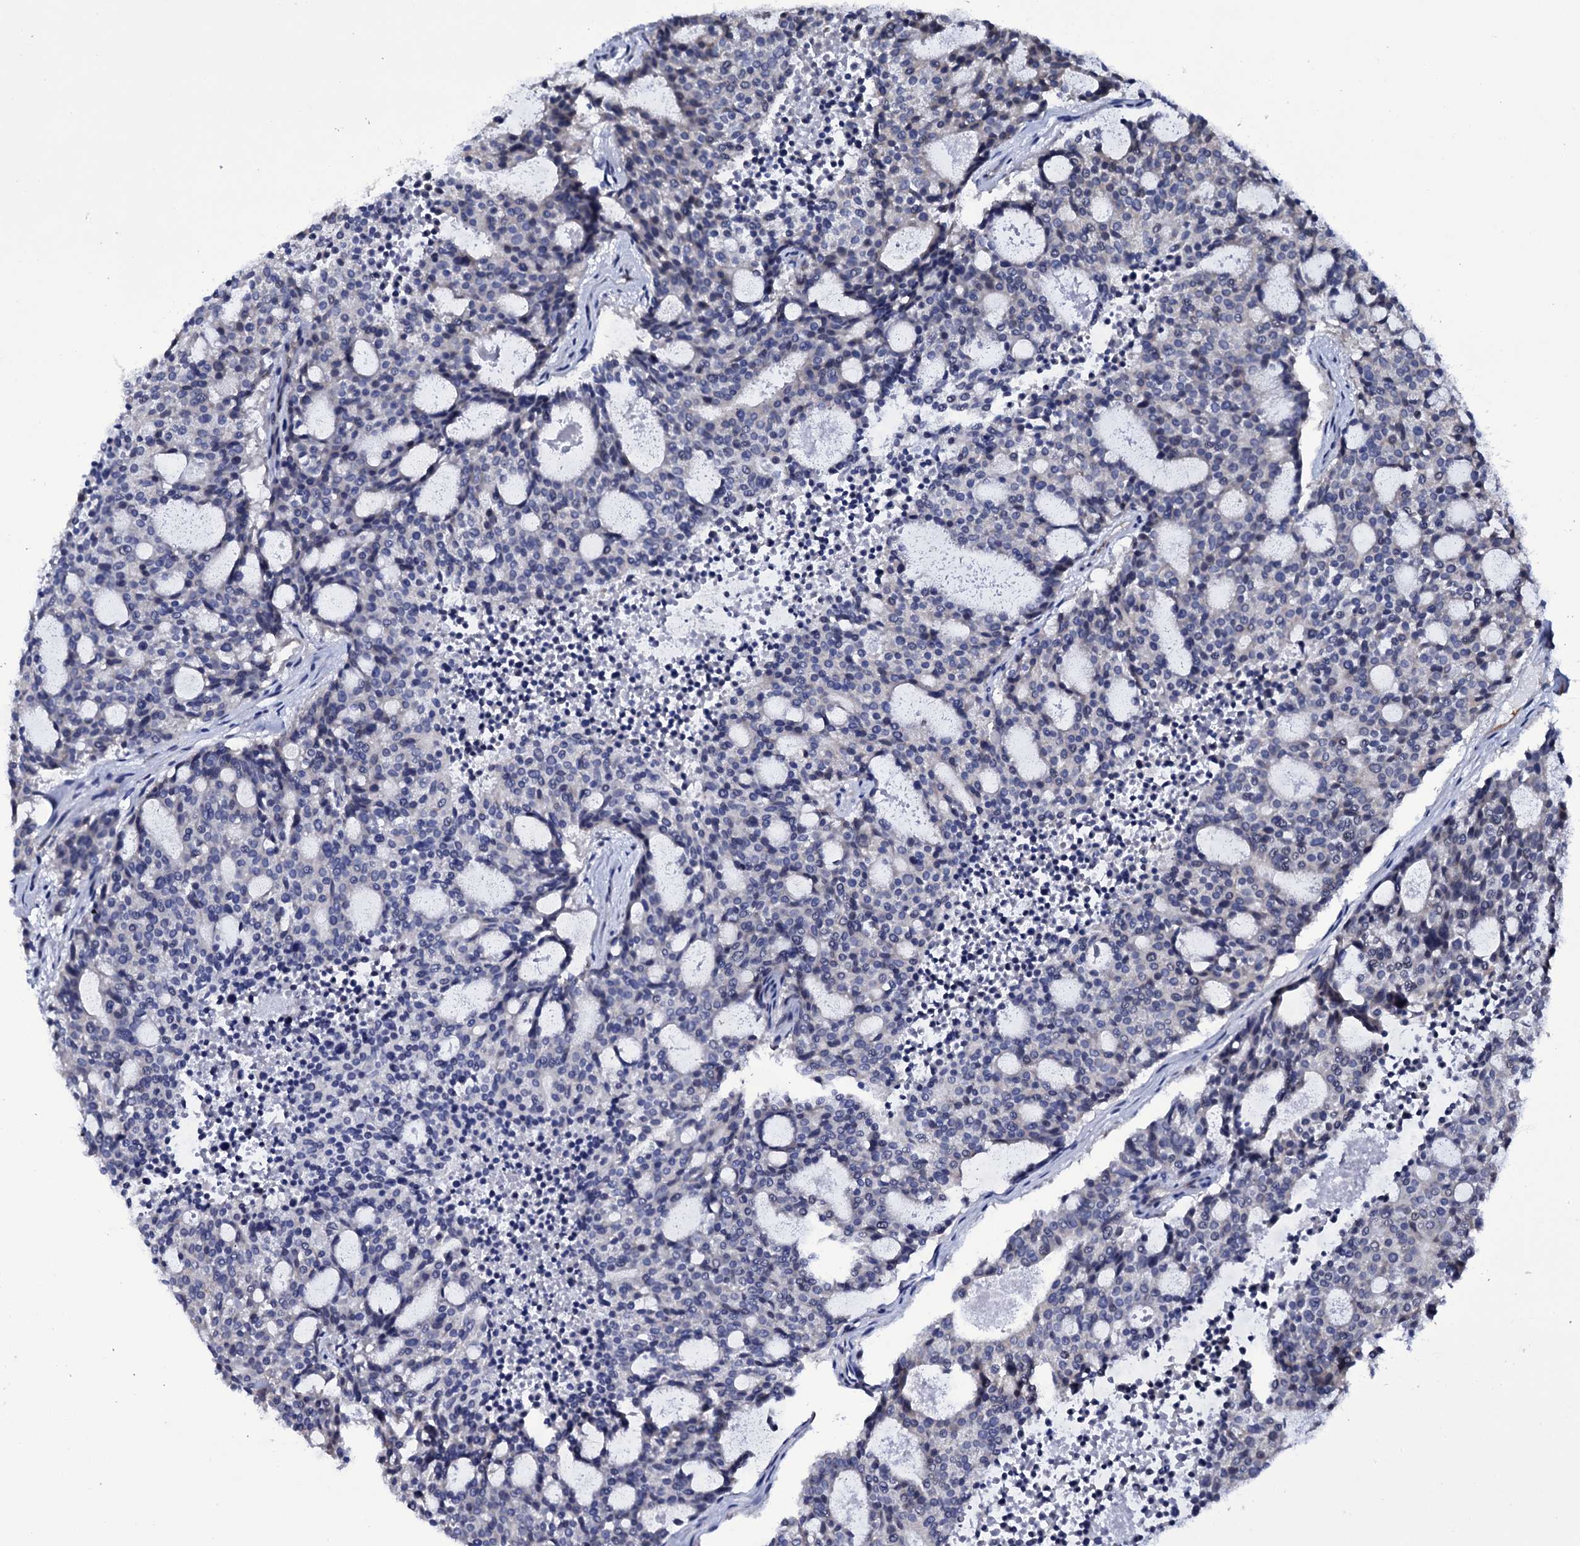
{"staining": {"intensity": "negative", "quantity": "none", "location": "none"}, "tissue": "carcinoid", "cell_type": "Tumor cells", "image_type": "cancer", "snomed": [{"axis": "morphology", "description": "Carcinoid, malignant, NOS"}, {"axis": "topography", "description": "Pancreas"}], "caption": "An IHC photomicrograph of carcinoid is shown. There is no staining in tumor cells of carcinoid.", "gene": "GAREM1", "patient": {"sex": "female", "age": 54}}